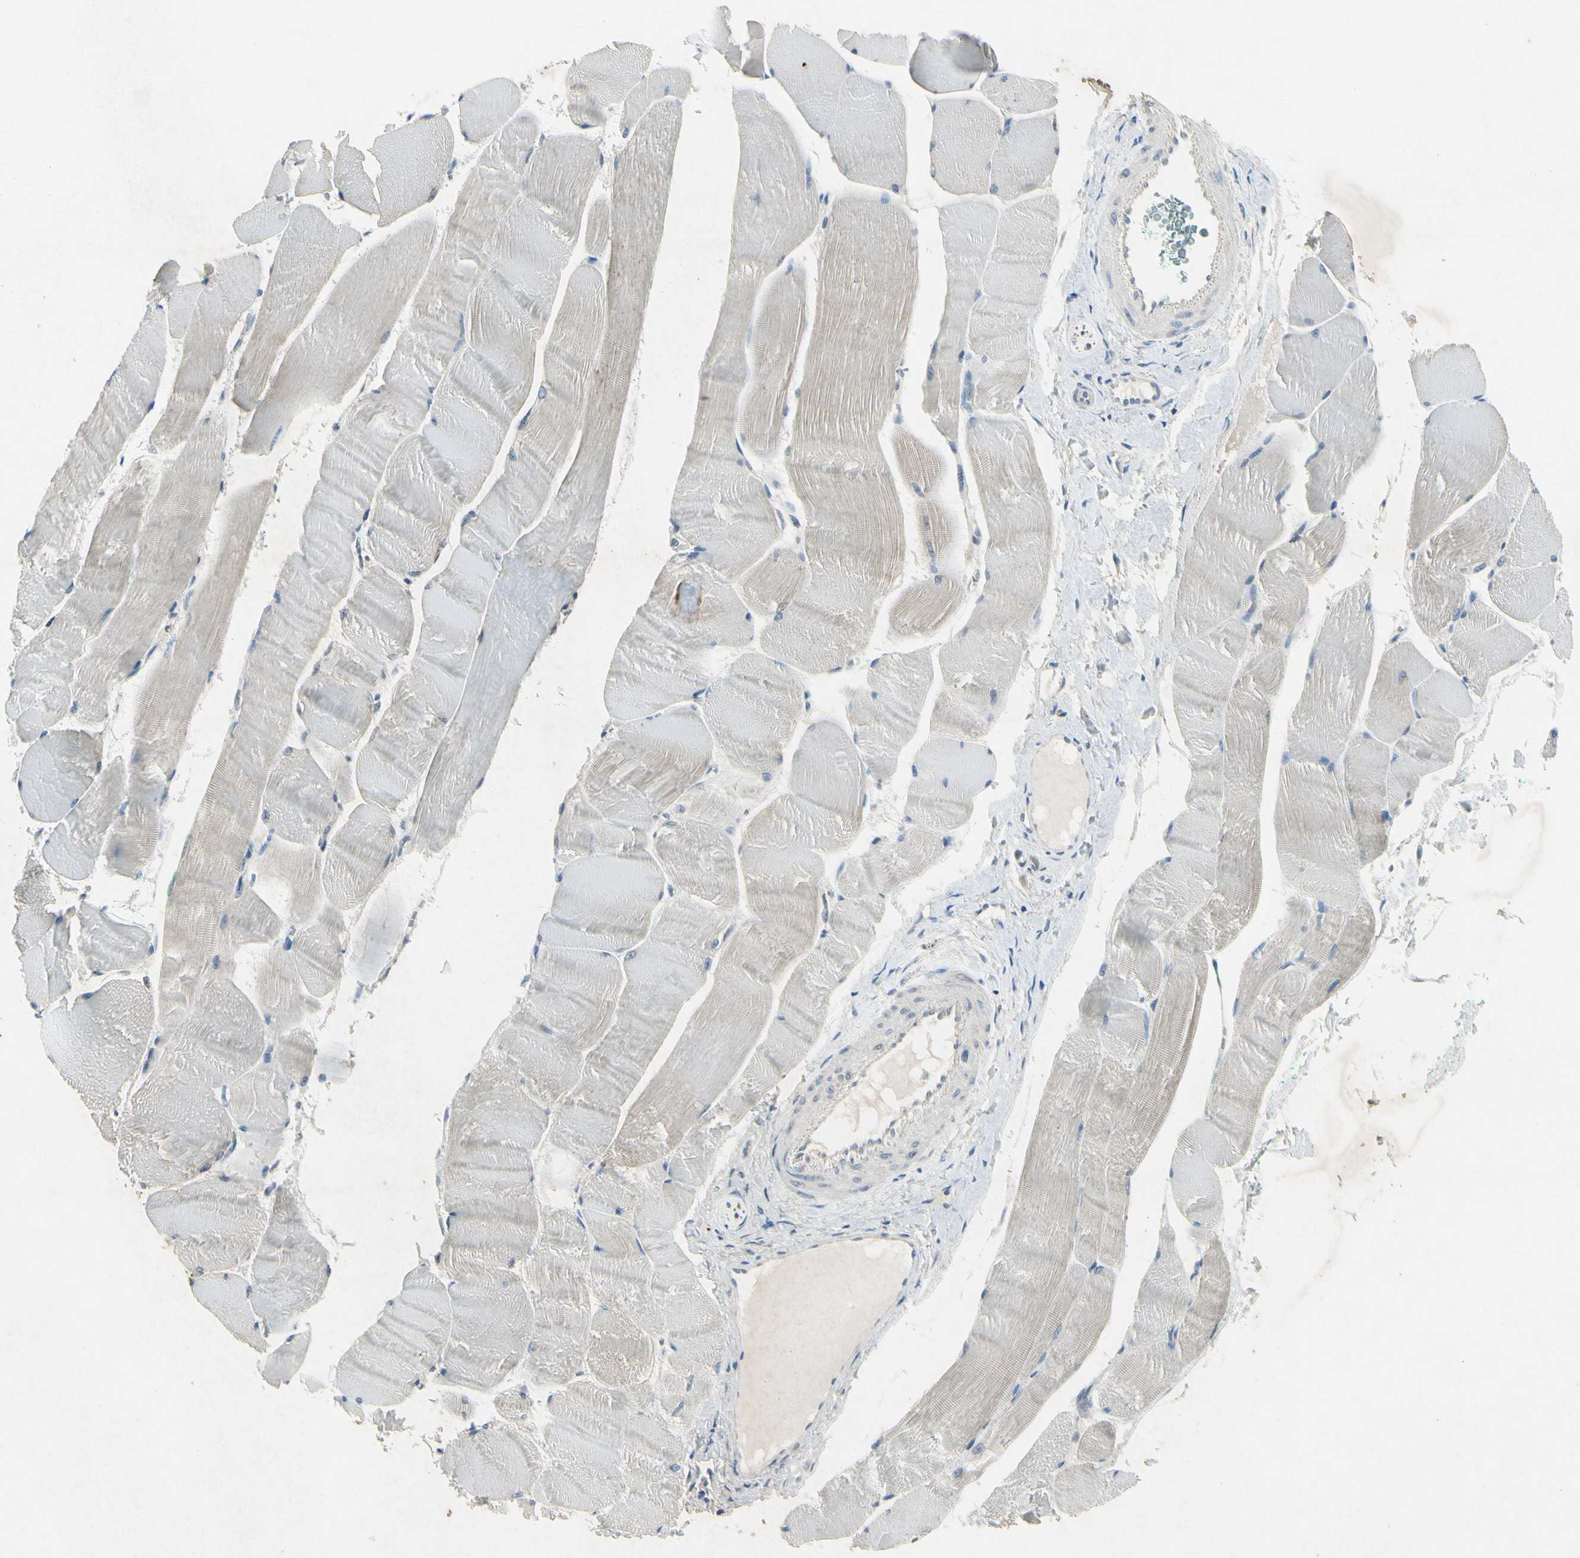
{"staining": {"intensity": "weak", "quantity": "<25%", "location": "cytoplasmic/membranous"}, "tissue": "skeletal muscle", "cell_type": "Myocytes", "image_type": "normal", "snomed": [{"axis": "morphology", "description": "Normal tissue, NOS"}, {"axis": "morphology", "description": "Squamous cell carcinoma, NOS"}, {"axis": "topography", "description": "Skeletal muscle"}], "caption": "Skeletal muscle was stained to show a protein in brown. There is no significant staining in myocytes.", "gene": "SNAP91", "patient": {"sex": "male", "age": 51}}